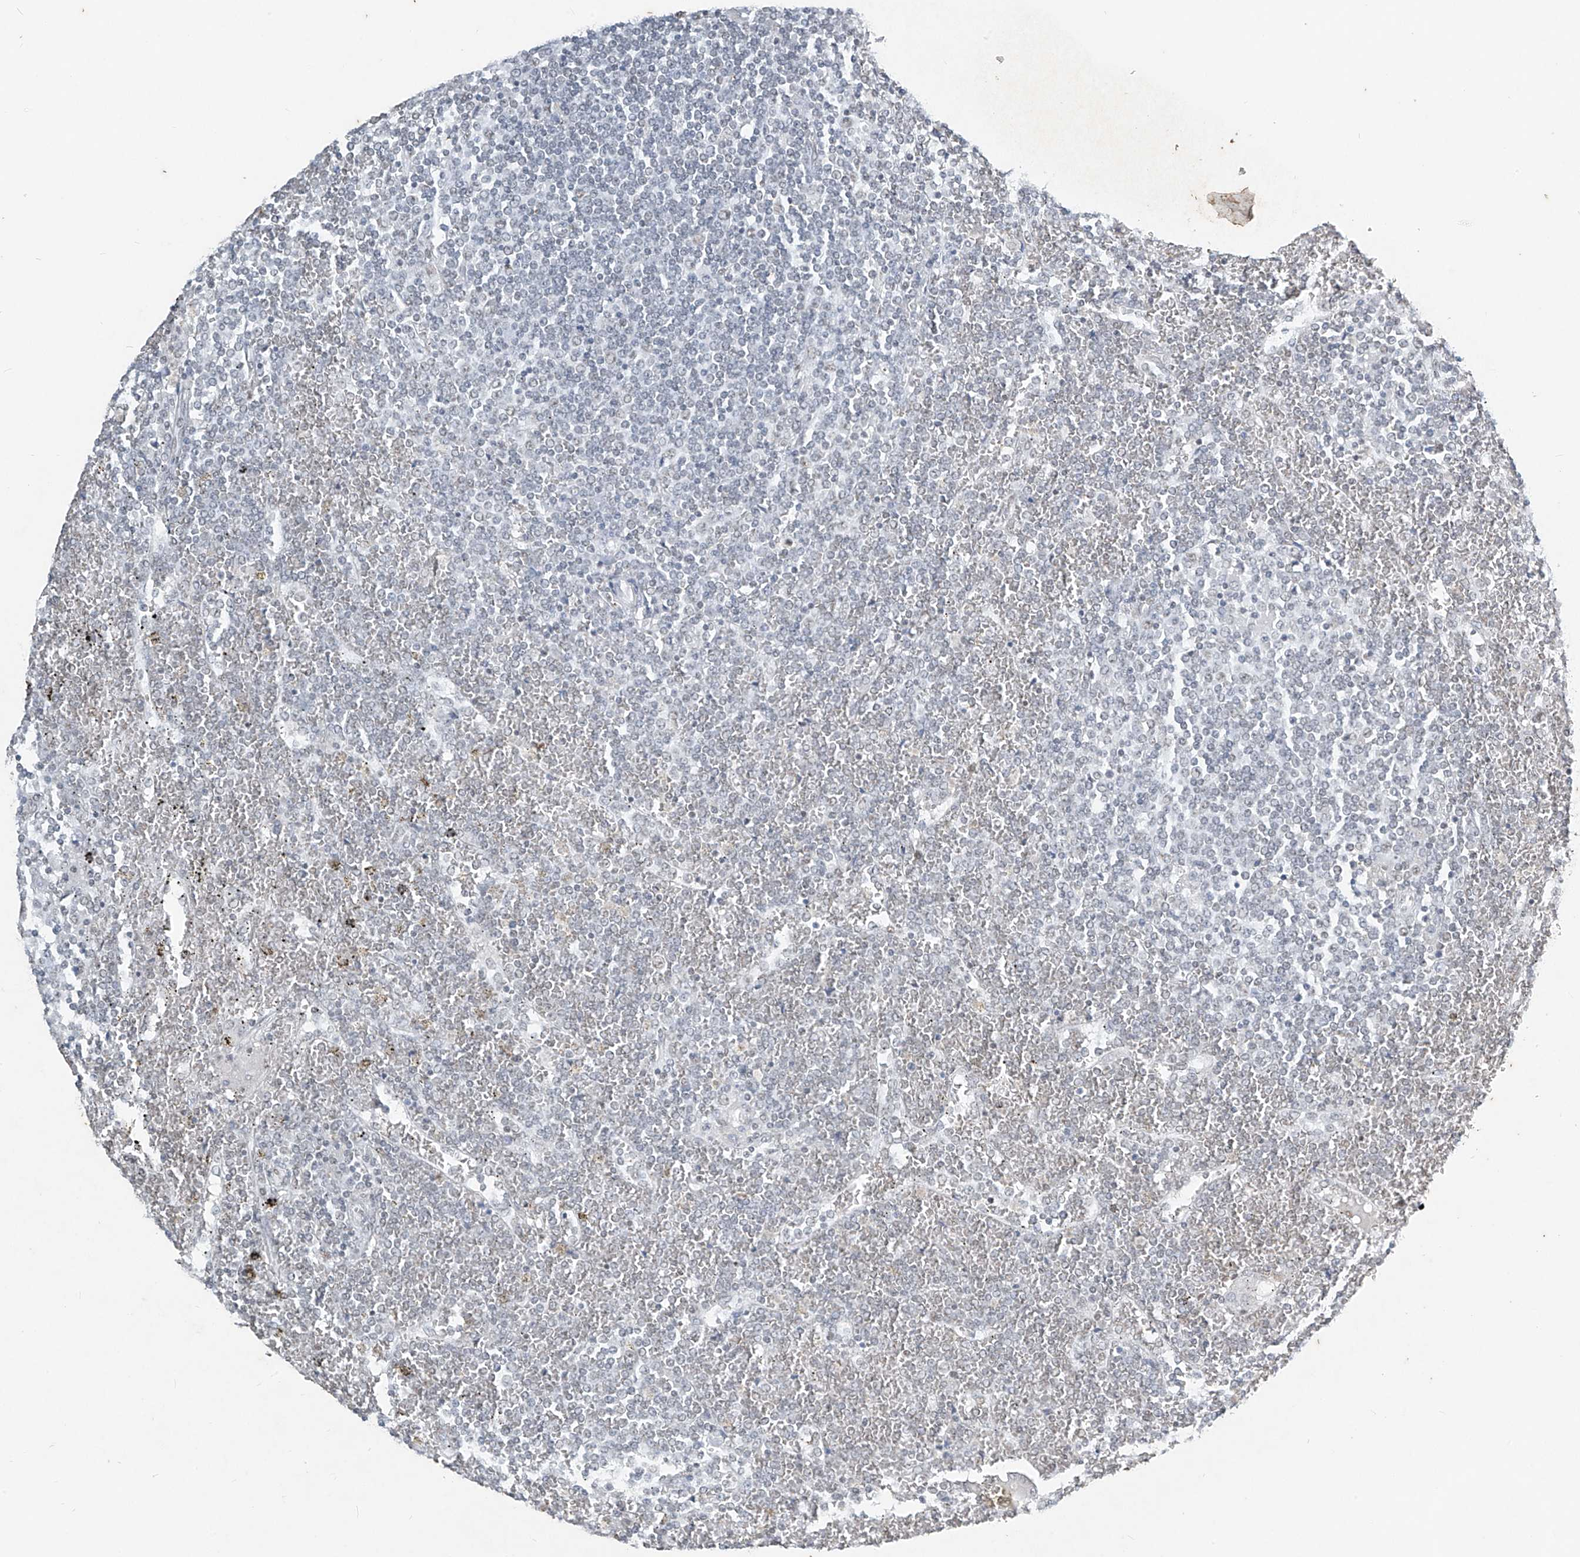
{"staining": {"intensity": "negative", "quantity": "none", "location": "none"}, "tissue": "lymphoma", "cell_type": "Tumor cells", "image_type": "cancer", "snomed": [{"axis": "morphology", "description": "Malignant lymphoma, non-Hodgkin's type, Low grade"}, {"axis": "topography", "description": "Spleen"}], "caption": "An immunohistochemistry histopathology image of lymphoma is shown. There is no staining in tumor cells of lymphoma.", "gene": "TFEC", "patient": {"sex": "female", "age": 19}}